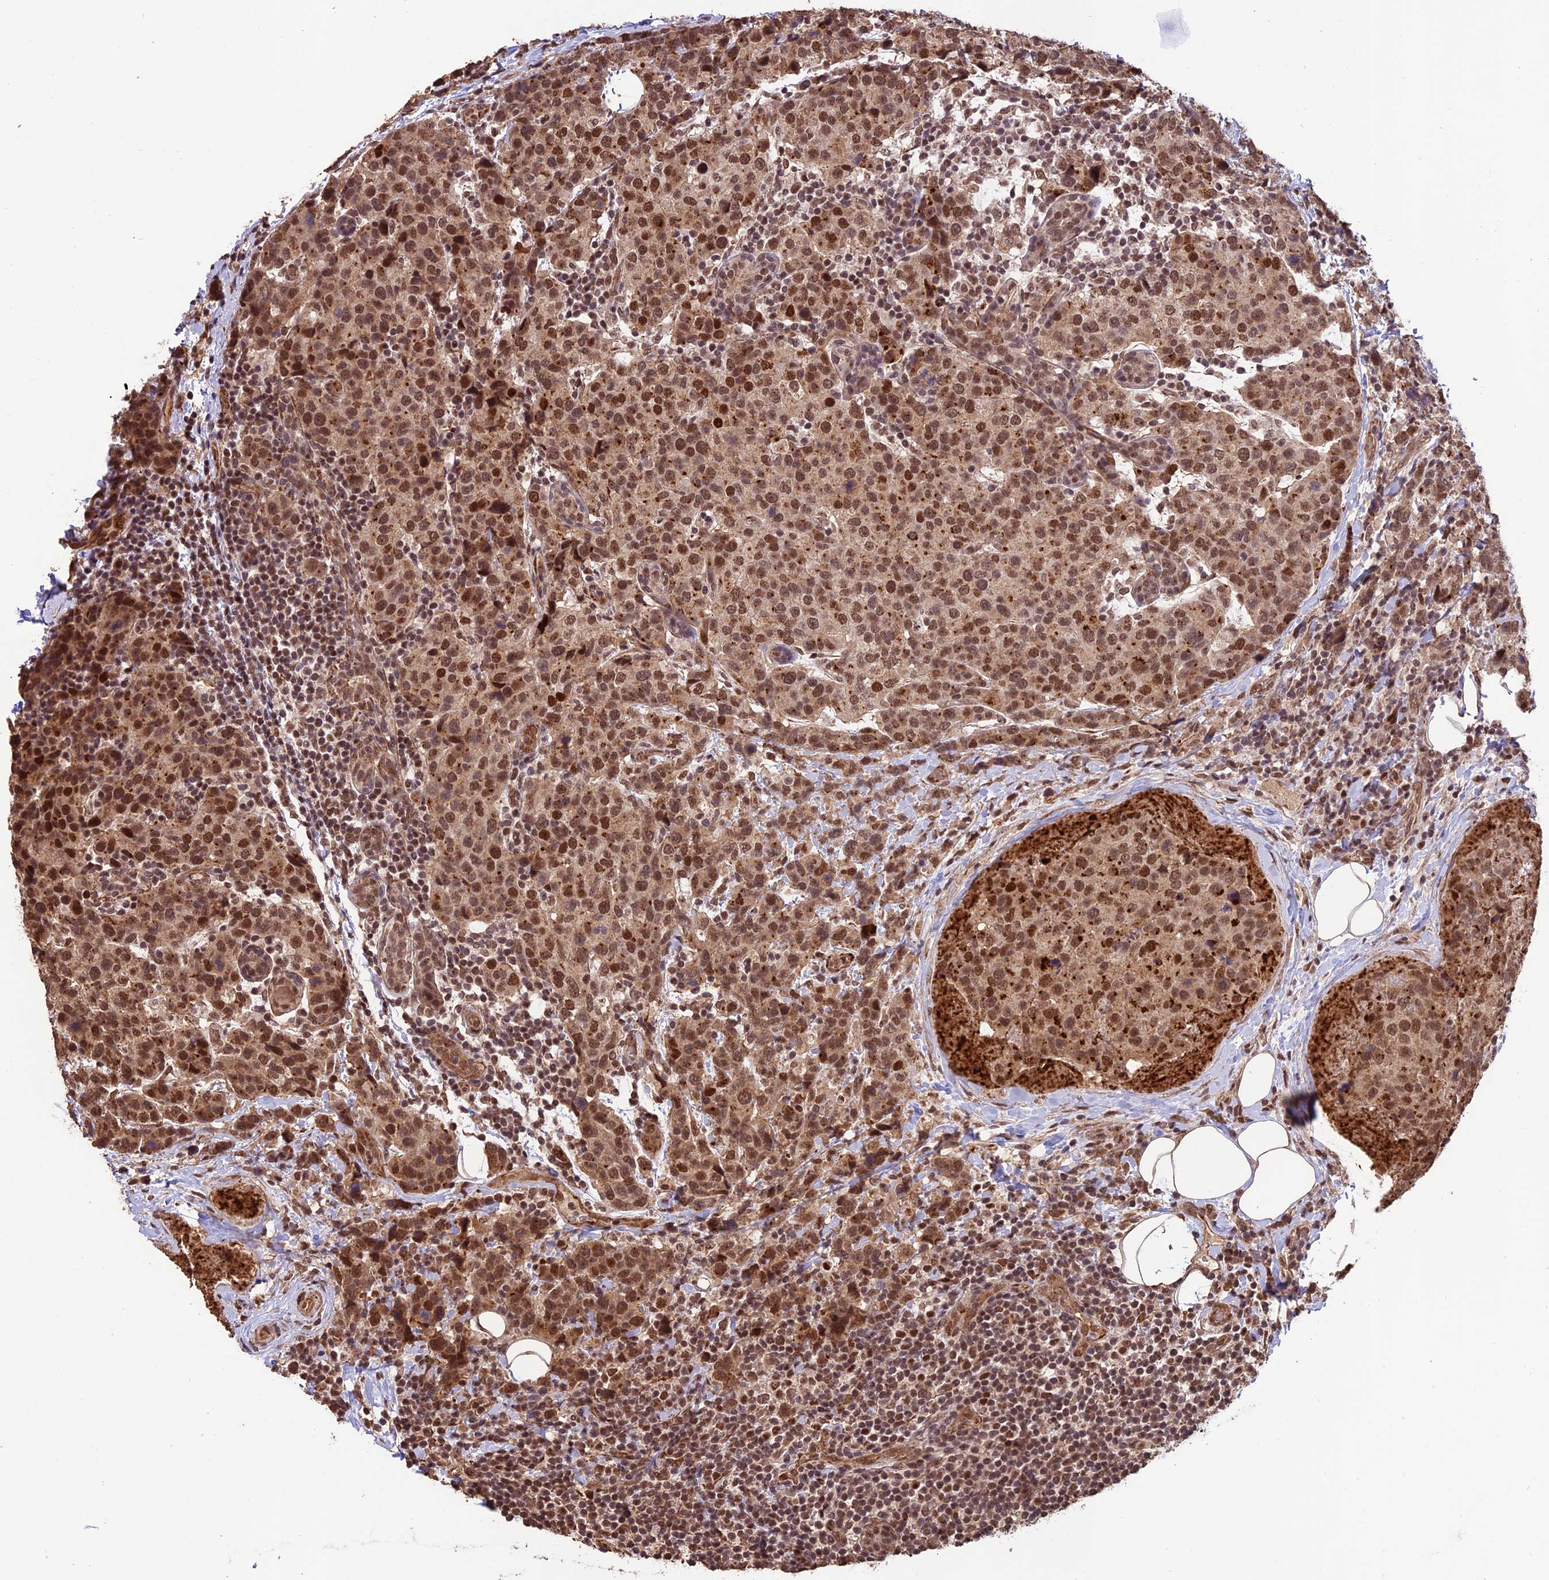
{"staining": {"intensity": "moderate", "quantity": ">75%", "location": "cytoplasmic/membranous,nuclear"}, "tissue": "breast cancer", "cell_type": "Tumor cells", "image_type": "cancer", "snomed": [{"axis": "morphology", "description": "Lobular carcinoma"}, {"axis": "topography", "description": "Breast"}], "caption": "DAB immunohistochemical staining of breast lobular carcinoma demonstrates moderate cytoplasmic/membranous and nuclear protein positivity in approximately >75% of tumor cells. Using DAB (brown) and hematoxylin (blue) stains, captured at high magnification using brightfield microscopy.", "gene": "CABIN1", "patient": {"sex": "female", "age": 59}}